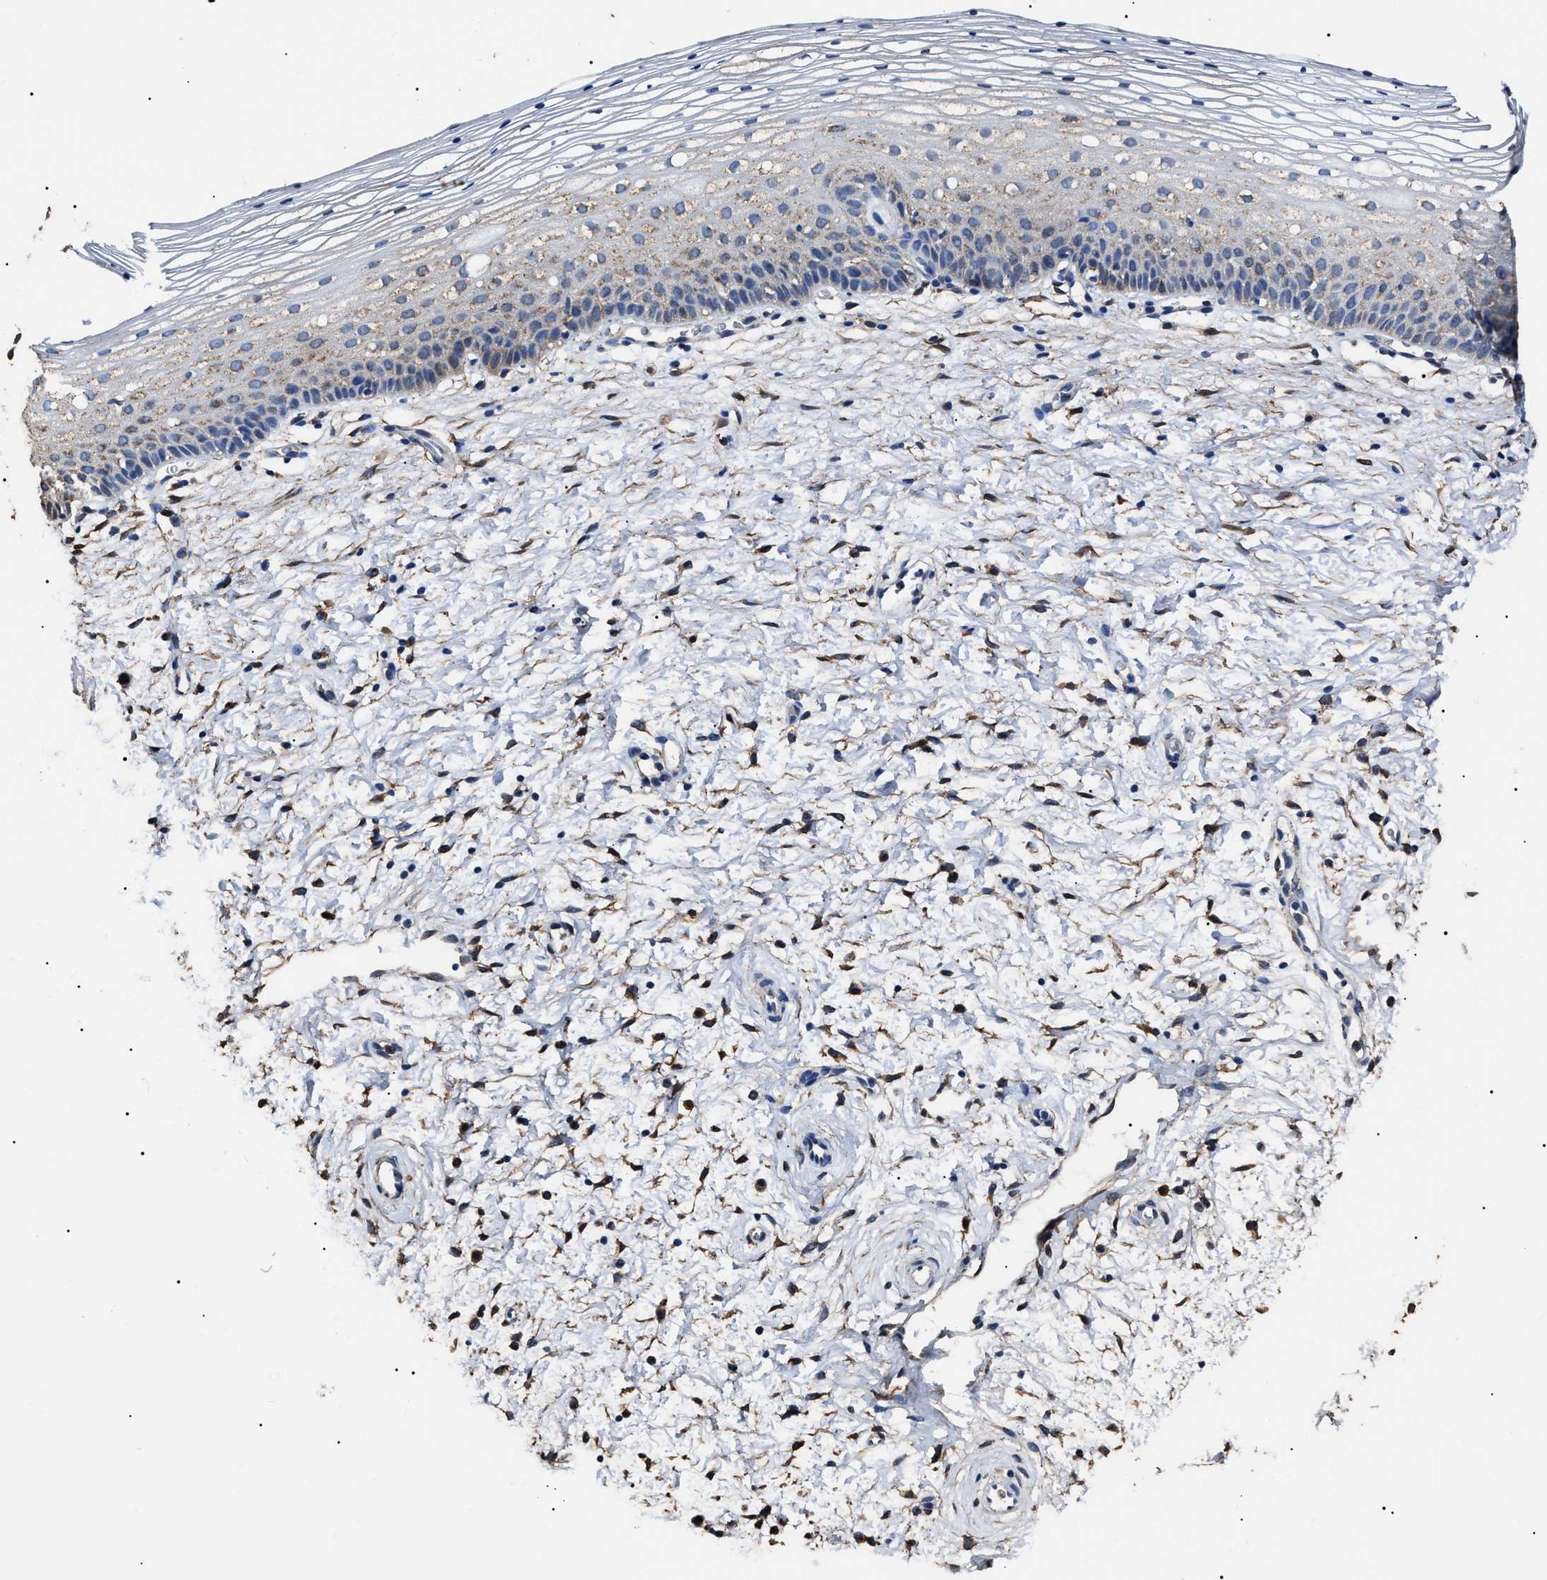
{"staining": {"intensity": "negative", "quantity": "none", "location": "none"}, "tissue": "cervix", "cell_type": "Glandular cells", "image_type": "normal", "snomed": [{"axis": "morphology", "description": "Normal tissue, NOS"}, {"axis": "topography", "description": "Cervix"}], "caption": "Immunohistochemical staining of benign human cervix displays no significant positivity in glandular cells.", "gene": "ALDH1A1", "patient": {"sex": "female", "age": 72}}